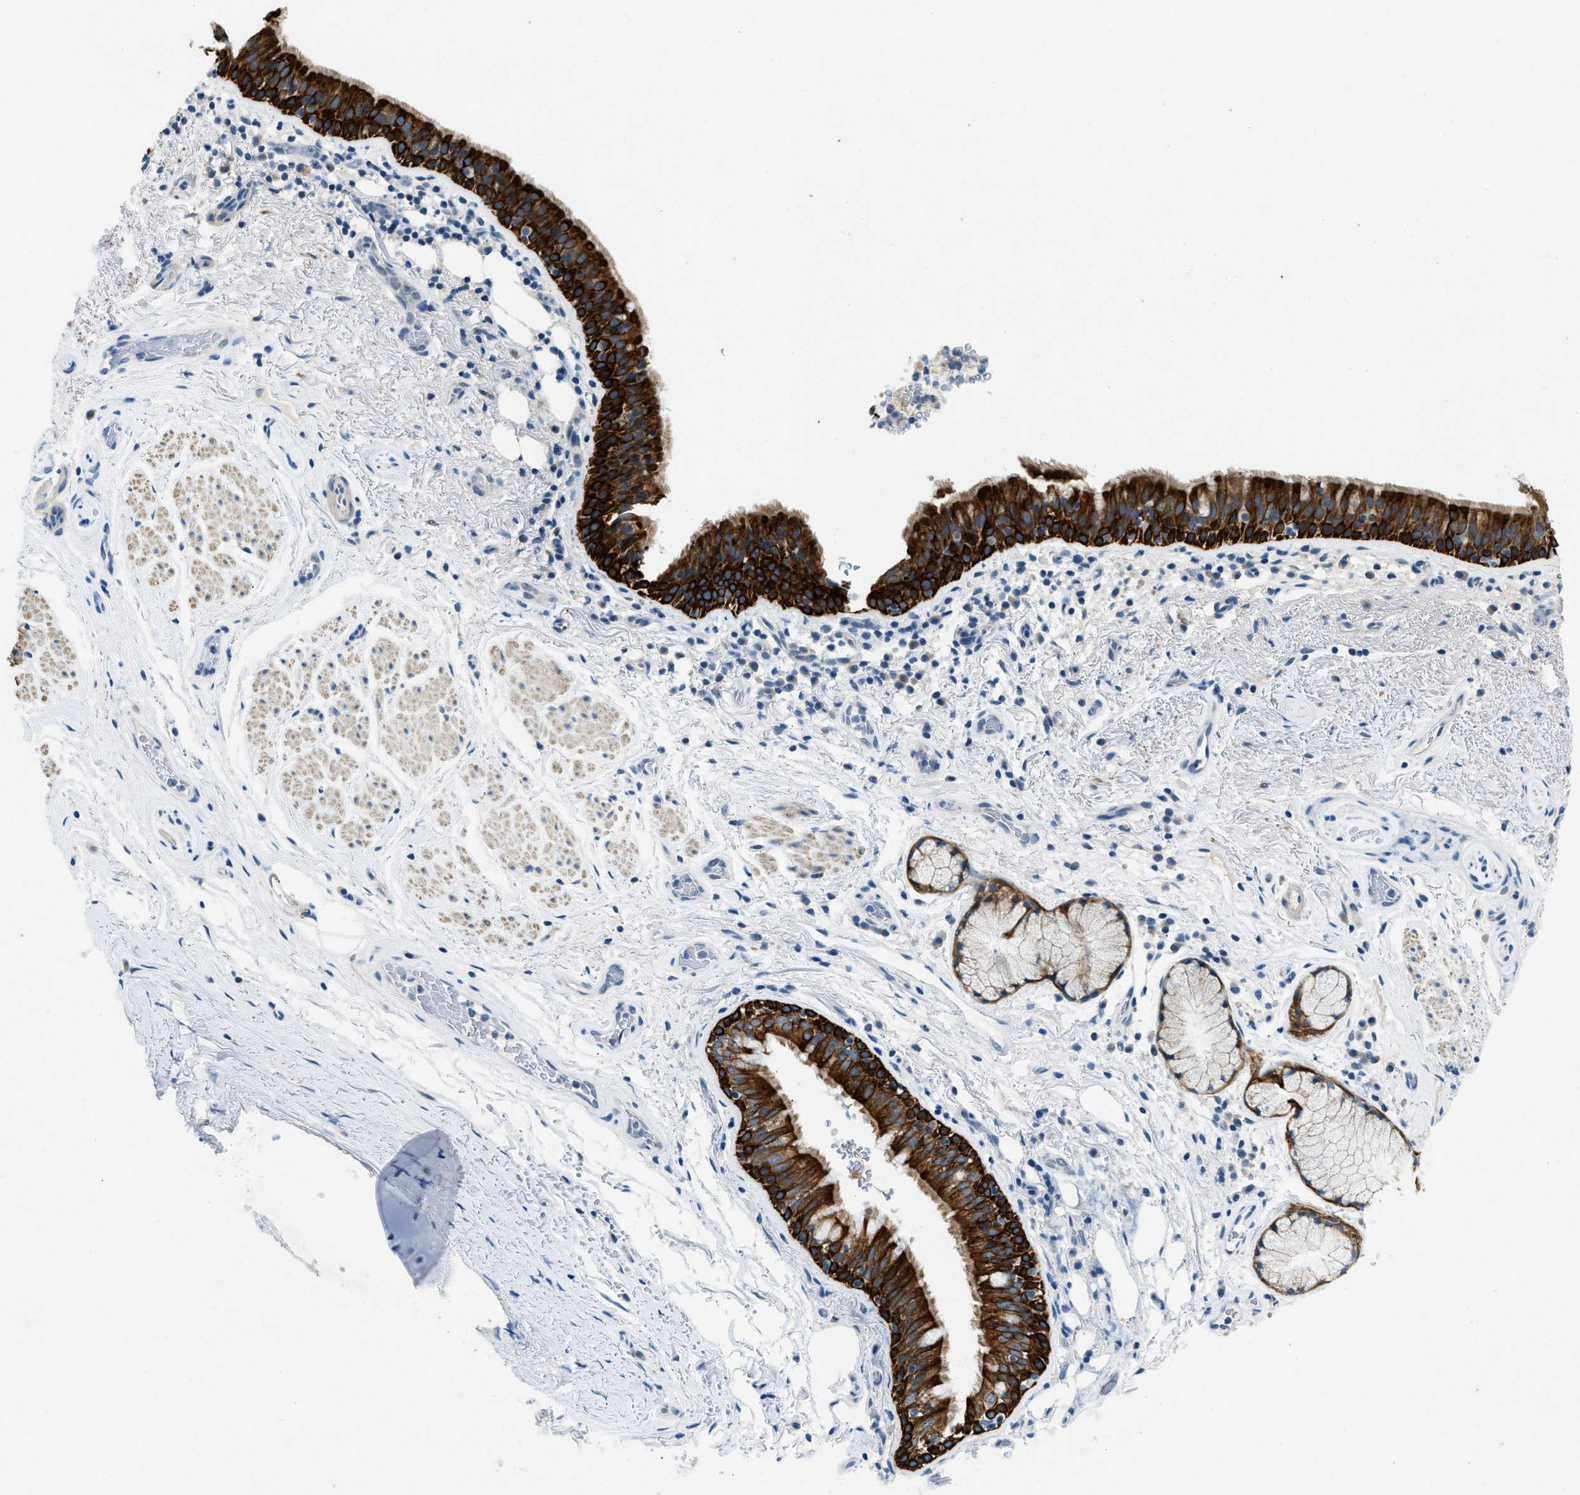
{"staining": {"intensity": "strong", "quantity": ">75%", "location": "cytoplasmic/membranous"}, "tissue": "bronchus", "cell_type": "Respiratory epithelial cells", "image_type": "normal", "snomed": [{"axis": "morphology", "description": "Normal tissue, NOS"}, {"axis": "morphology", "description": "Inflammation, NOS"}, {"axis": "topography", "description": "Cartilage tissue"}, {"axis": "topography", "description": "Bronchus"}], "caption": "Normal bronchus exhibits strong cytoplasmic/membranous staining in approximately >75% of respiratory epithelial cells Nuclei are stained in blue..", "gene": "CFAP20", "patient": {"sex": "male", "age": 77}}